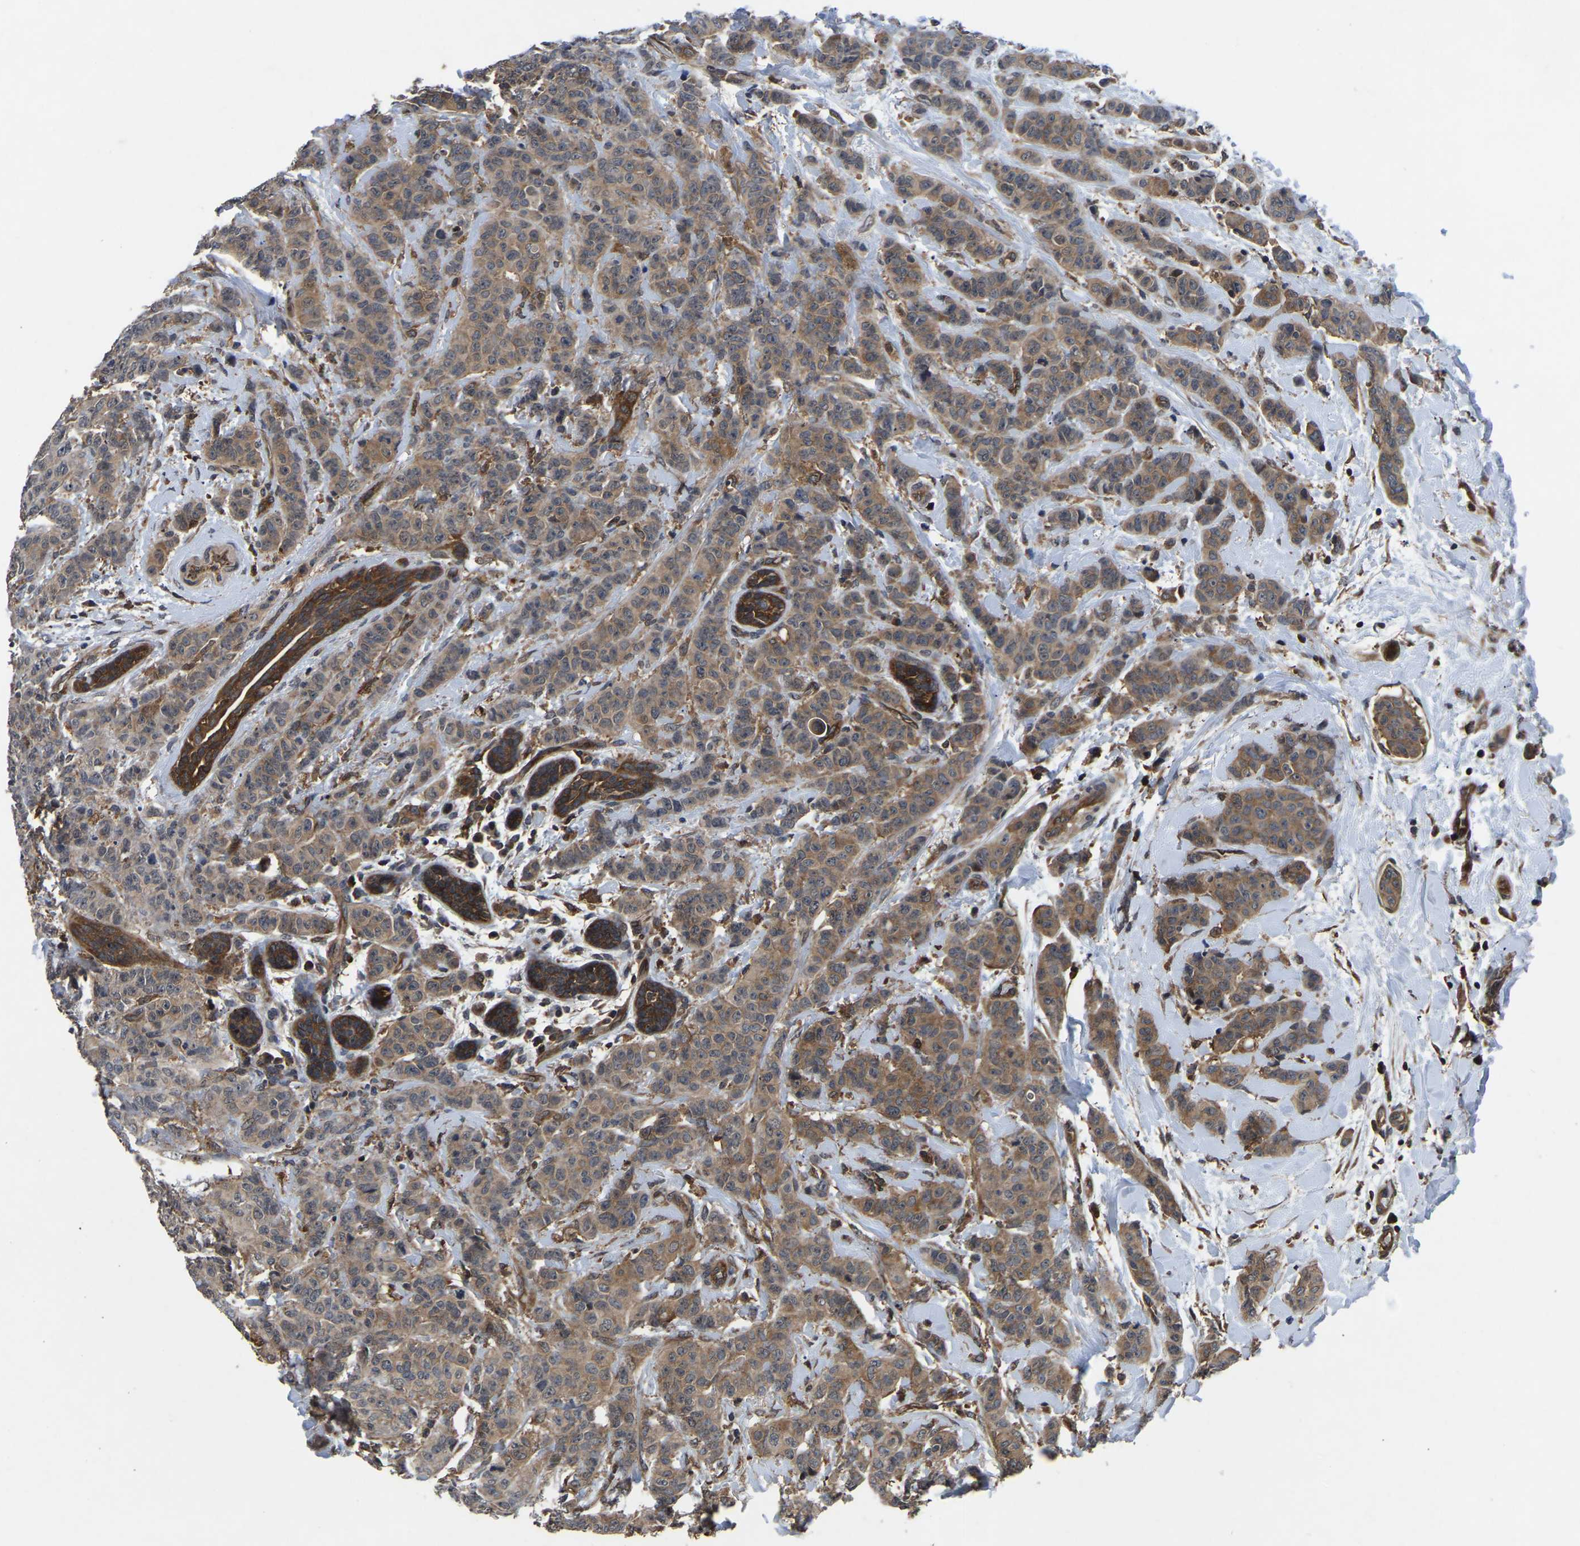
{"staining": {"intensity": "moderate", "quantity": ">75%", "location": "cytoplasmic/membranous"}, "tissue": "breast cancer", "cell_type": "Tumor cells", "image_type": "cancer", "snomed": [{"axis": "morphology", "description": "Normal tissue, NOS"}, {"axis": "morphology", "description": "Duct carcinoma"}, {"axis": "topography", "description": "Breast"}], "caption": "Approximately >75% of tumor cells in breast cancer display moderate cytoplasmic/membranous protein positivity as visualized by brown immunohistochemical staining.", "gene": "FGD5", "patient": {"sex": "female", "age": 40}}